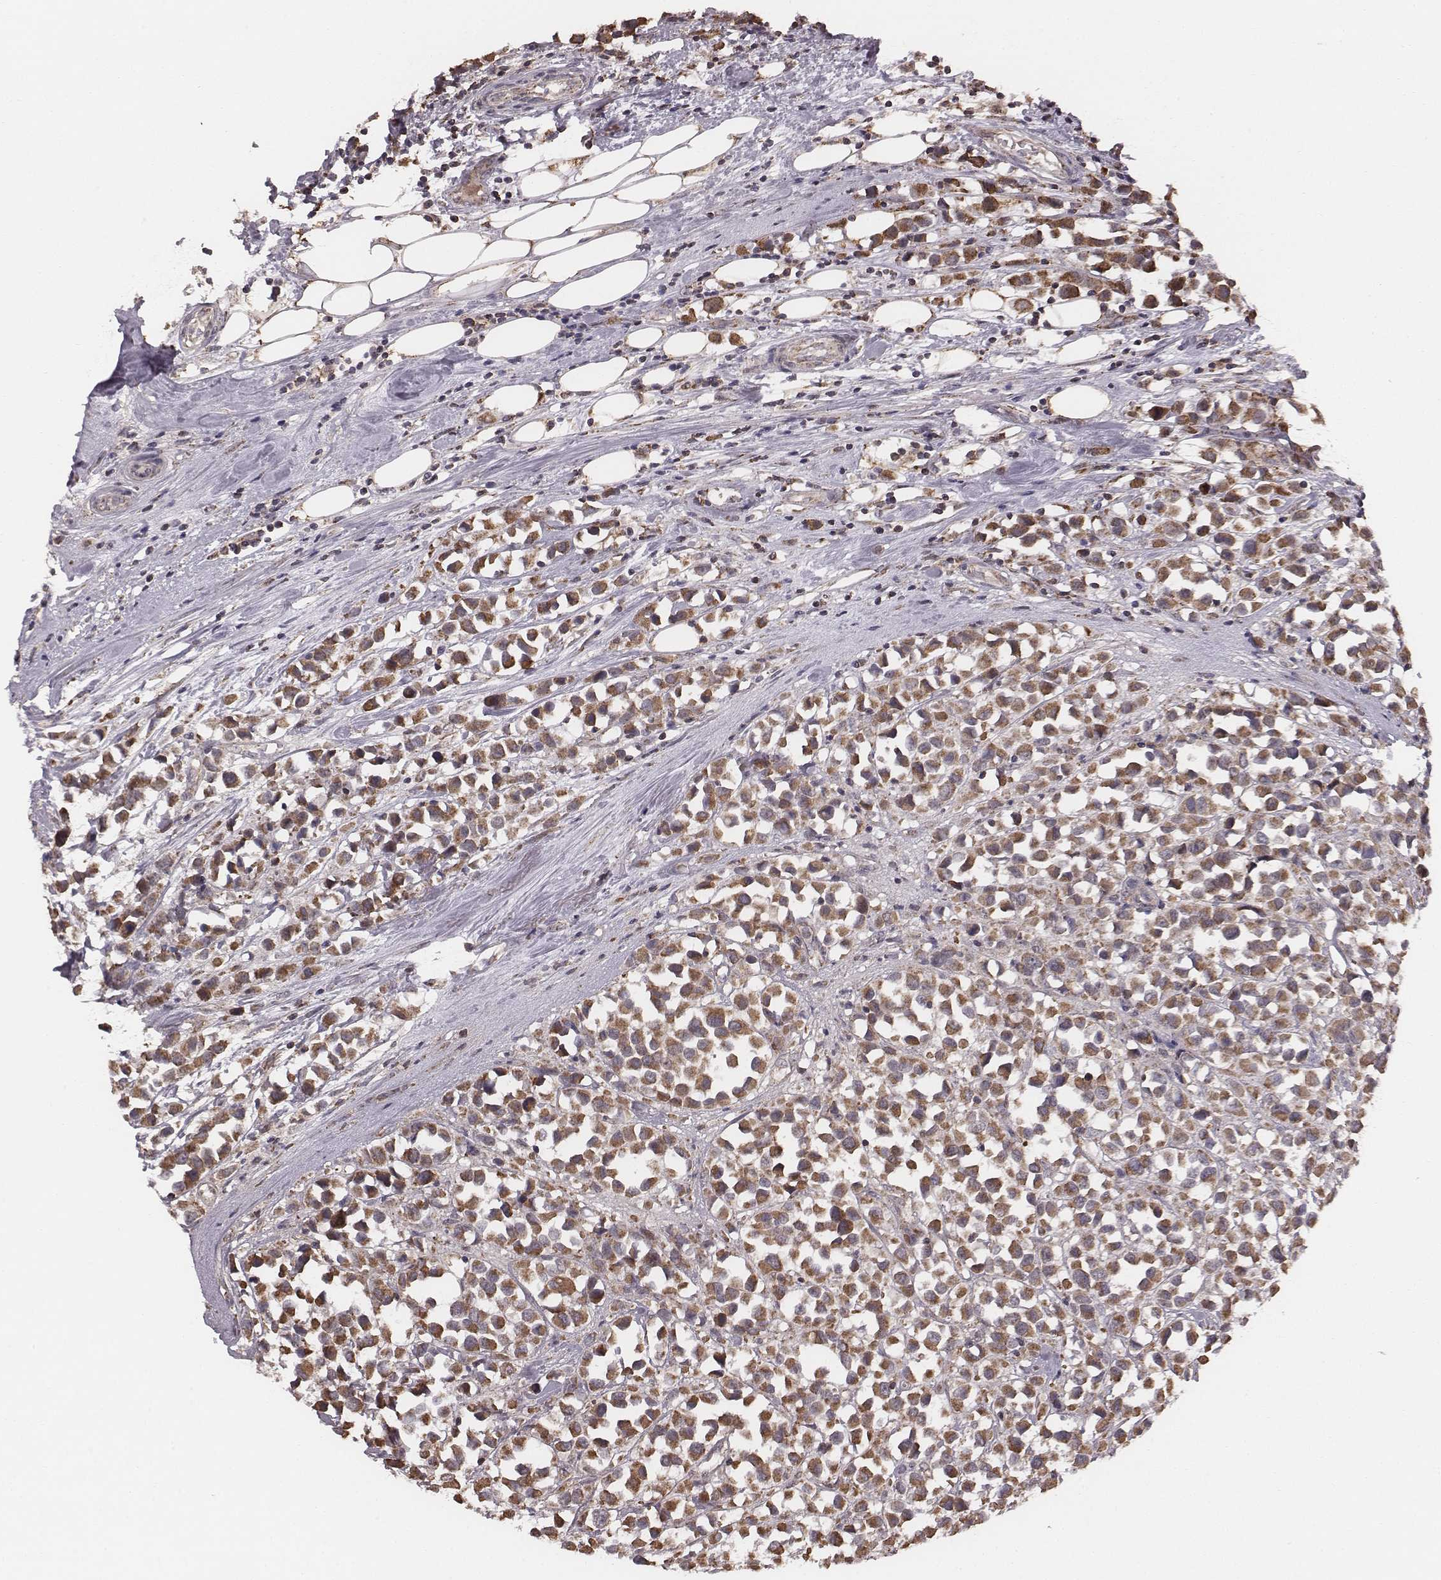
{"staining": {"intensity": "moderate", "quantity": ">75%", "location": "cytoplasmic/membranous"}, "tissue": "breast cancer", "cell_type": "Tumor cells", "image_type": "cancer", "snomed": [{"axis": "morphology", "description": "Duct carcinoma"}, {"axis": "topography", "description": "Breast"}], "caption": "The micrograph demonstrates immunohistochemical staining of breast cancer (intraductal carcinoma). There is moderate cytoplasmic/membranous expression is present in about >75% of tumor cells.", "gene": "PDCD2L", "patient": {"sex": "female", "age": 61}}